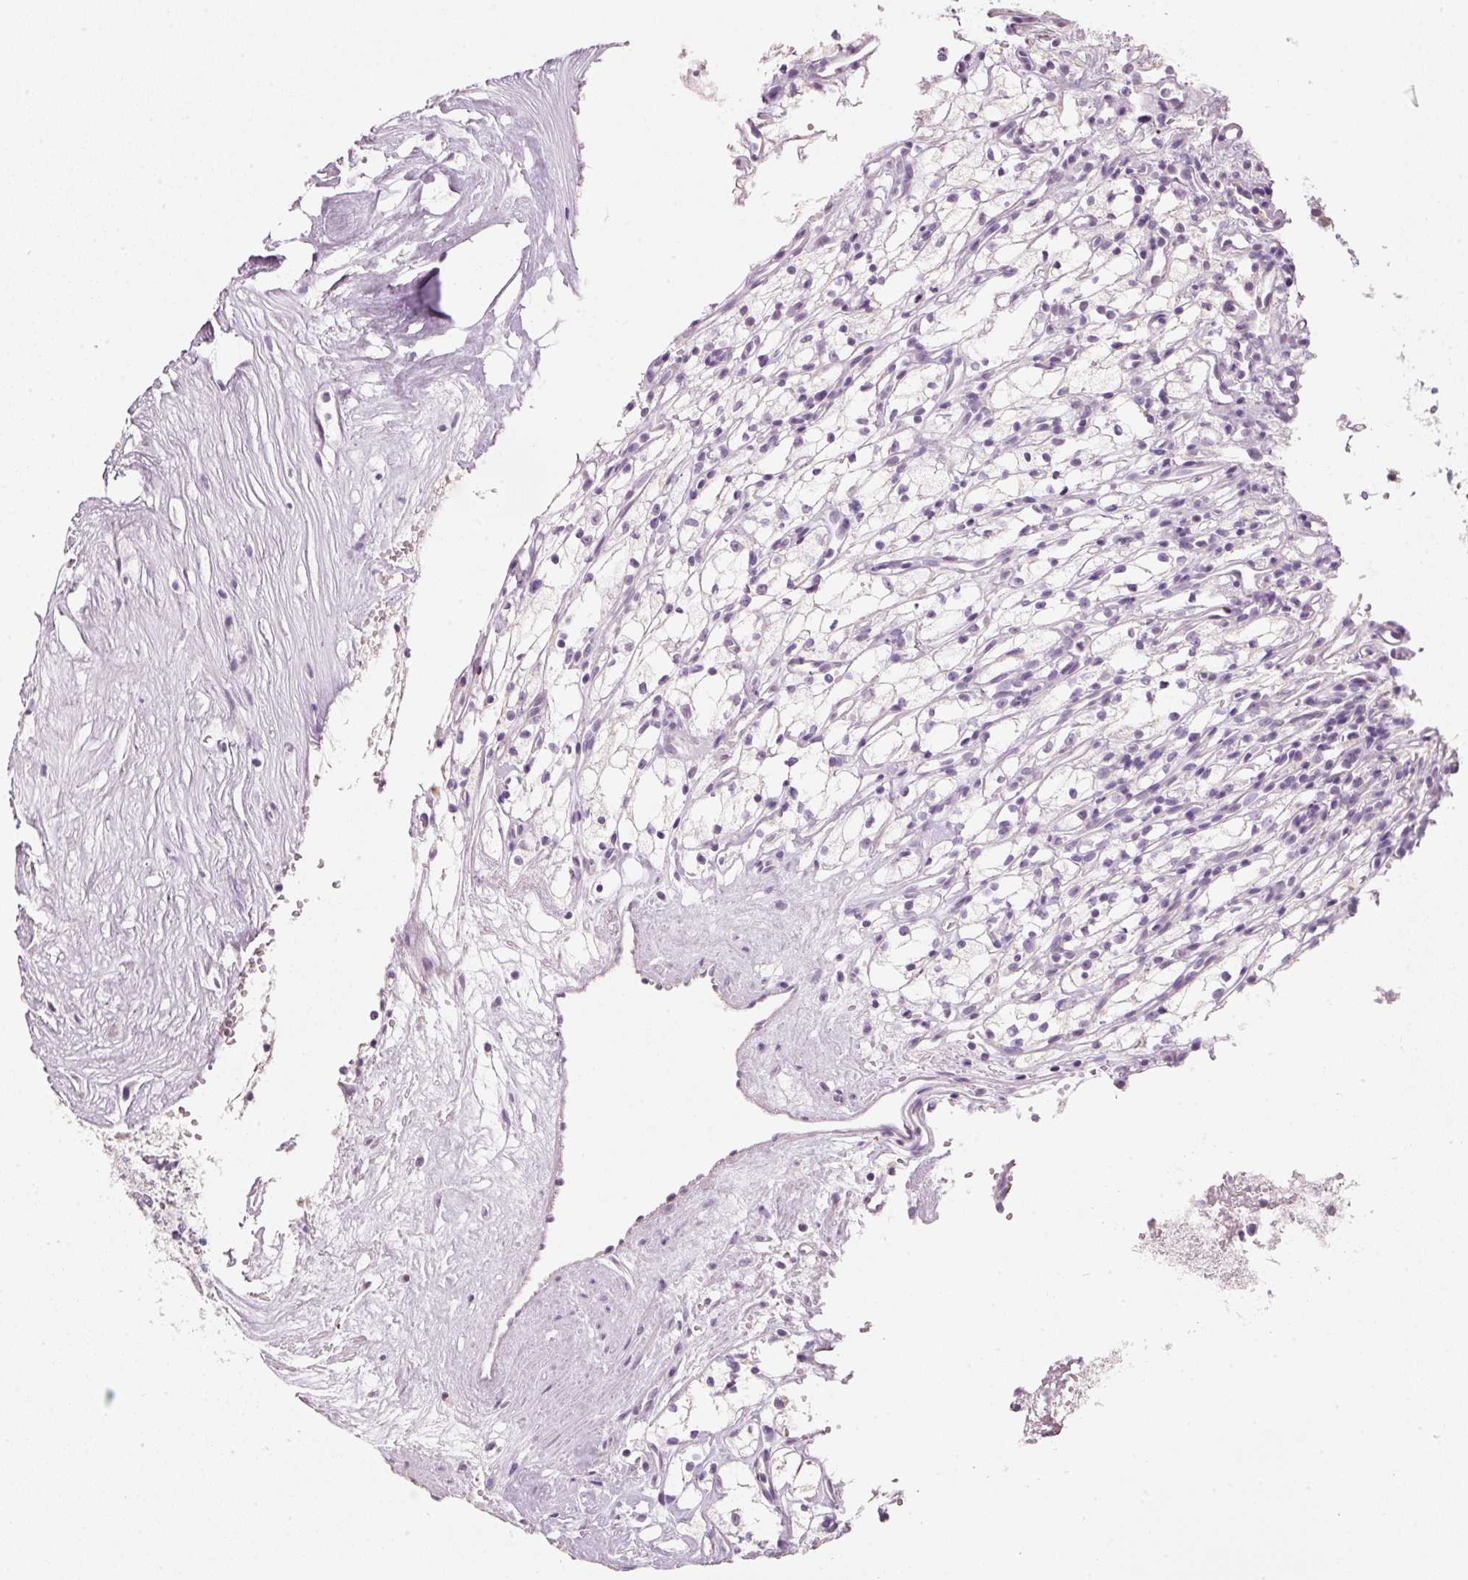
{"staining": {"intensity": "negative", "quantity": "none", "location": "none"}, "tissue": "renal cancer", "cell_type": "Tumor cells", "image_type": "cancer", "snomed": [{"axis": "morphology", "description": "Adenocarcinoma, NOS"}, {"axis": "topography", "description": "Kidney"}], "caption": "The photomicrograph shows no significant expression in tumor cells of renal cancer (adenocarcinoma).", "gene": "ENSG00000206549", "patient": {"sex": "male", "age": 59}}